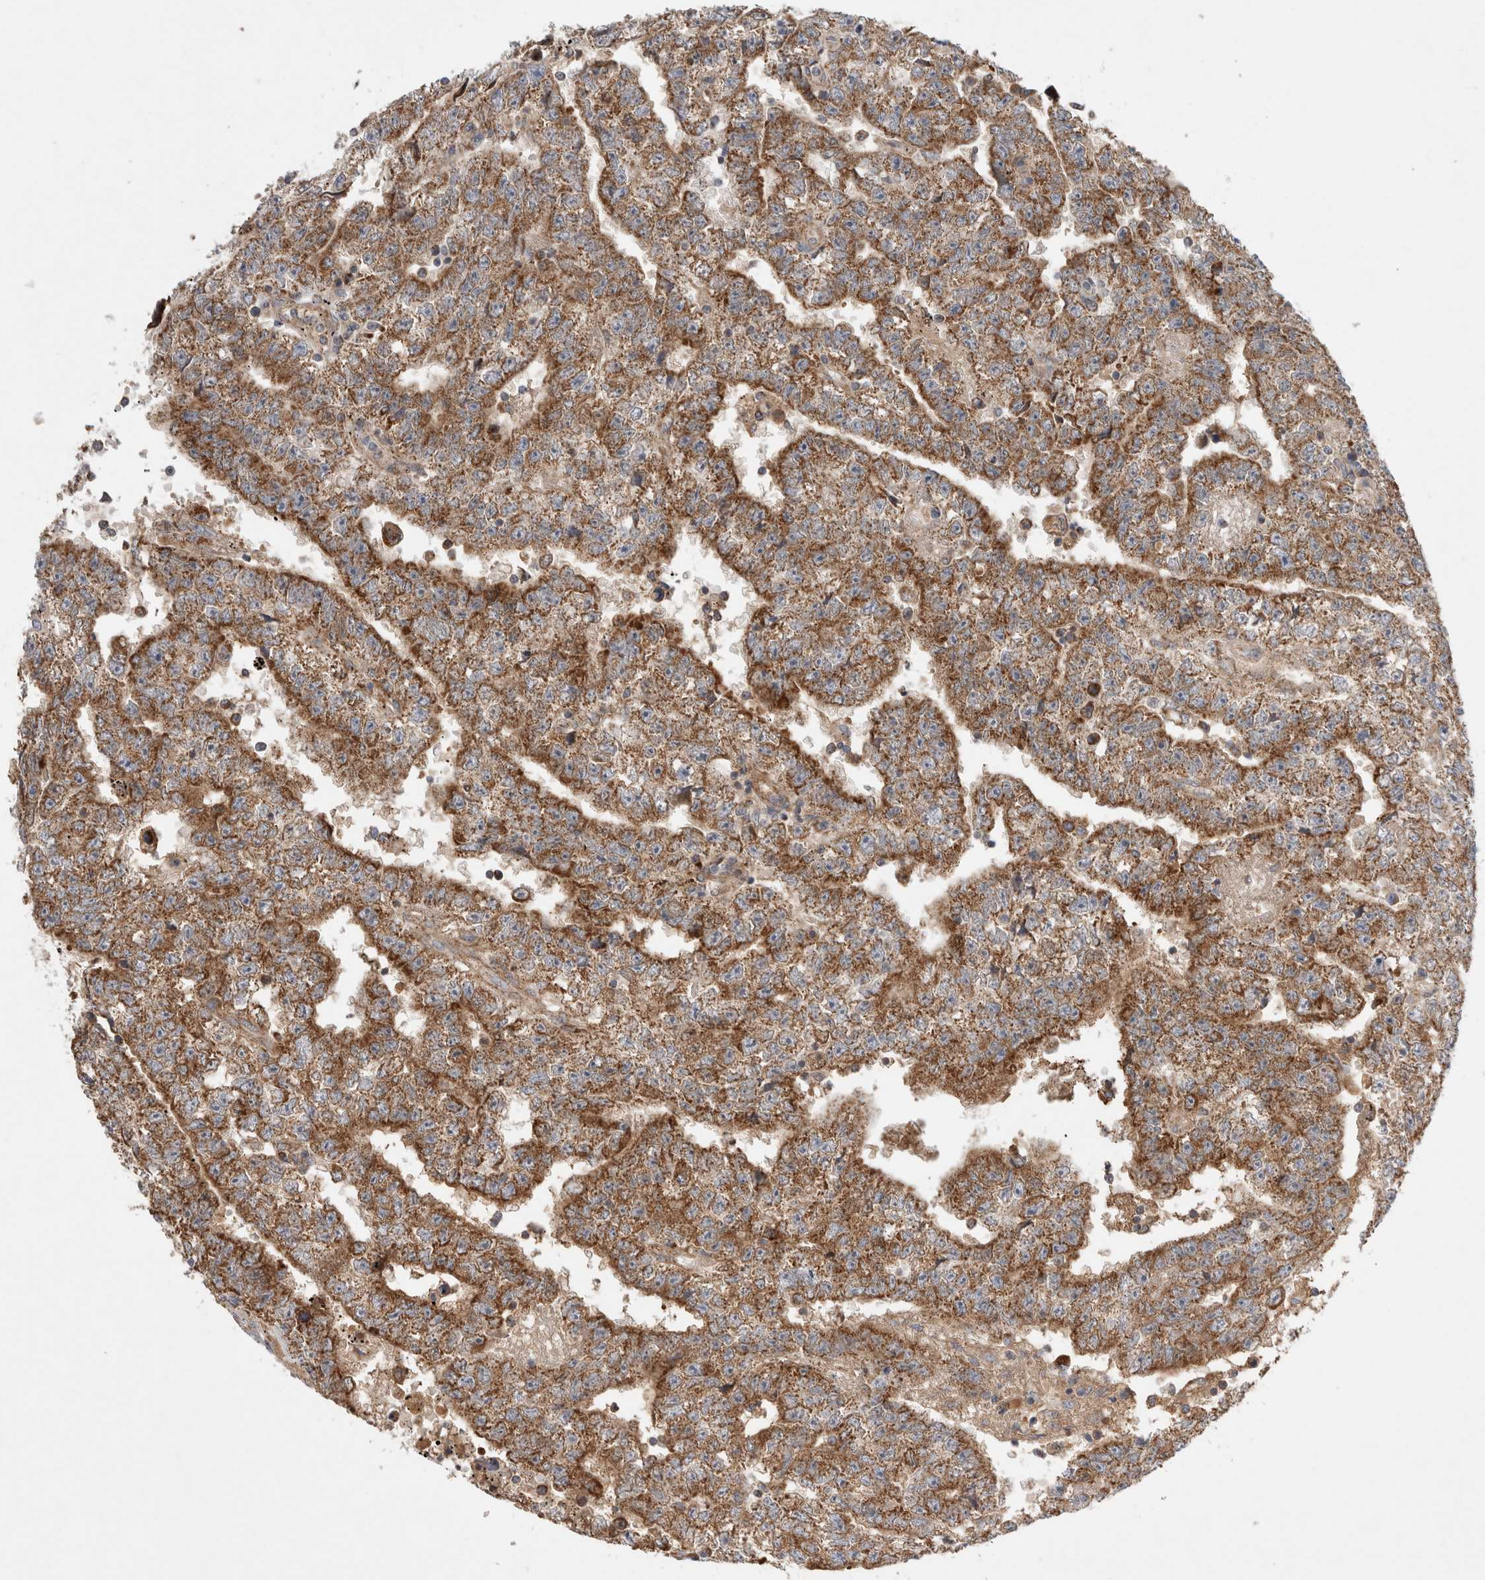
{"staining": {"intensity": "moderate", "quantity": ">75%", "location": "cytoplasmic/membranous"}, "tissue": "testis cancer", "cell_type": "Tumor cells", "image_type": "cancer", "snomed": [{"axis": "morphology", "description": "Carcinoma, Embryonal, NOS"}, {"axis": "topography", "description": "Testis"}], "caption": "Immunohistochemical staining of human testis embryonal carcinoma demonstrates medium levels of moderate cytoplasmic/membranous protein expression in about >75% of tumor cells. (DAB (3,3'-diaminobenzidine) IHC with brightfield microscopy, high magnification).", "gene": "MRPS28", "patient": {"sex": "male", "age": 25}}